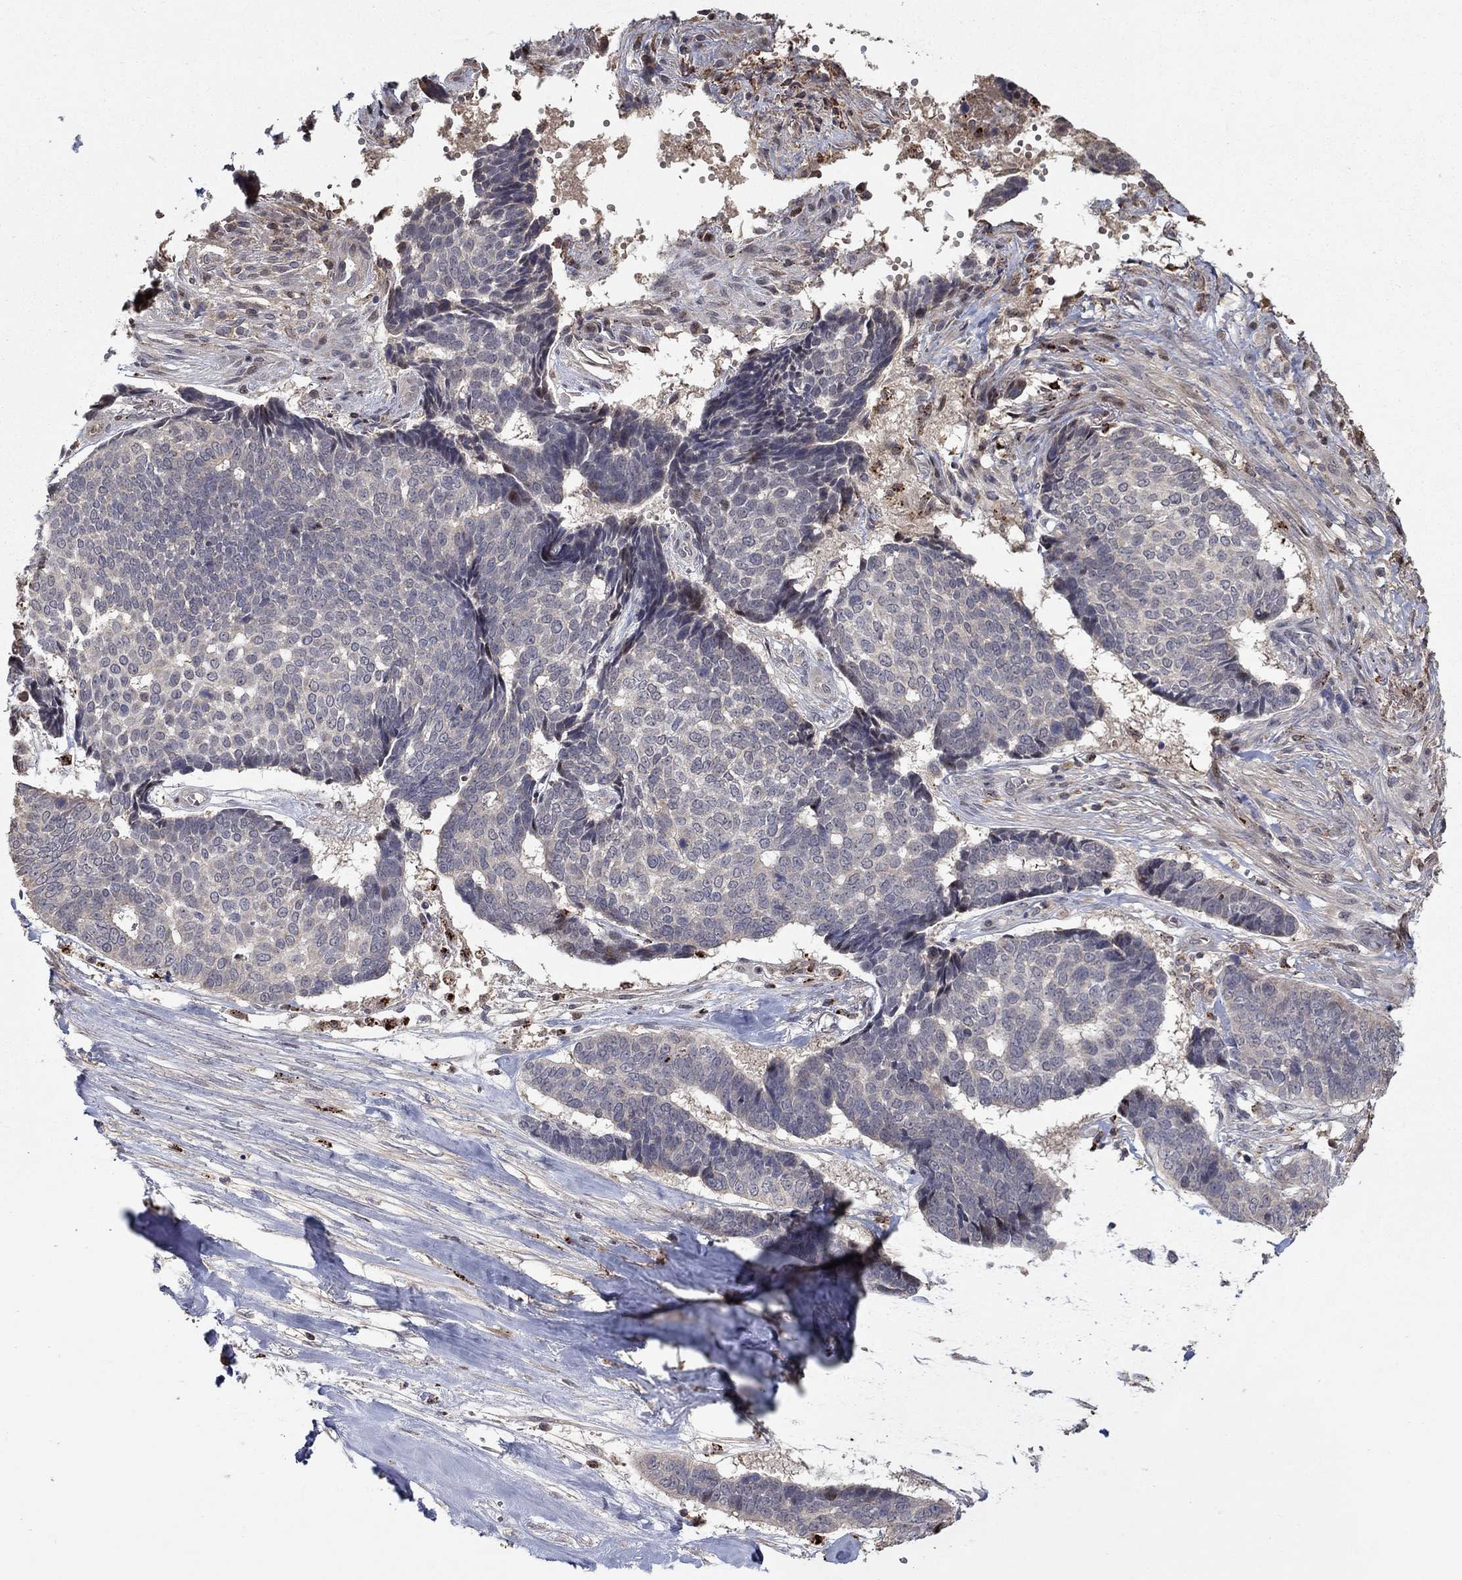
{"staining": {"intensity": "moderate", "quantity": "<25%", "location": "nuclear"}, "tissue": "skin cancer", "cell_type": "Tumor cells", "image_type": "cancer", "snomed": [{"axis": "morphology", "description": "Basal cell carcinoma"}, {"axis": "topography", "description": "Skin"}], "caption": "Immunohistochemistry (IHC) (DAB) staining of basal cell carcinoma (skin) demonstrates moderate nuclear protein expression in about <25% of tumor cells.", "gene": "LPCAT4", "patient": {"sex": "male", "age": 86}}